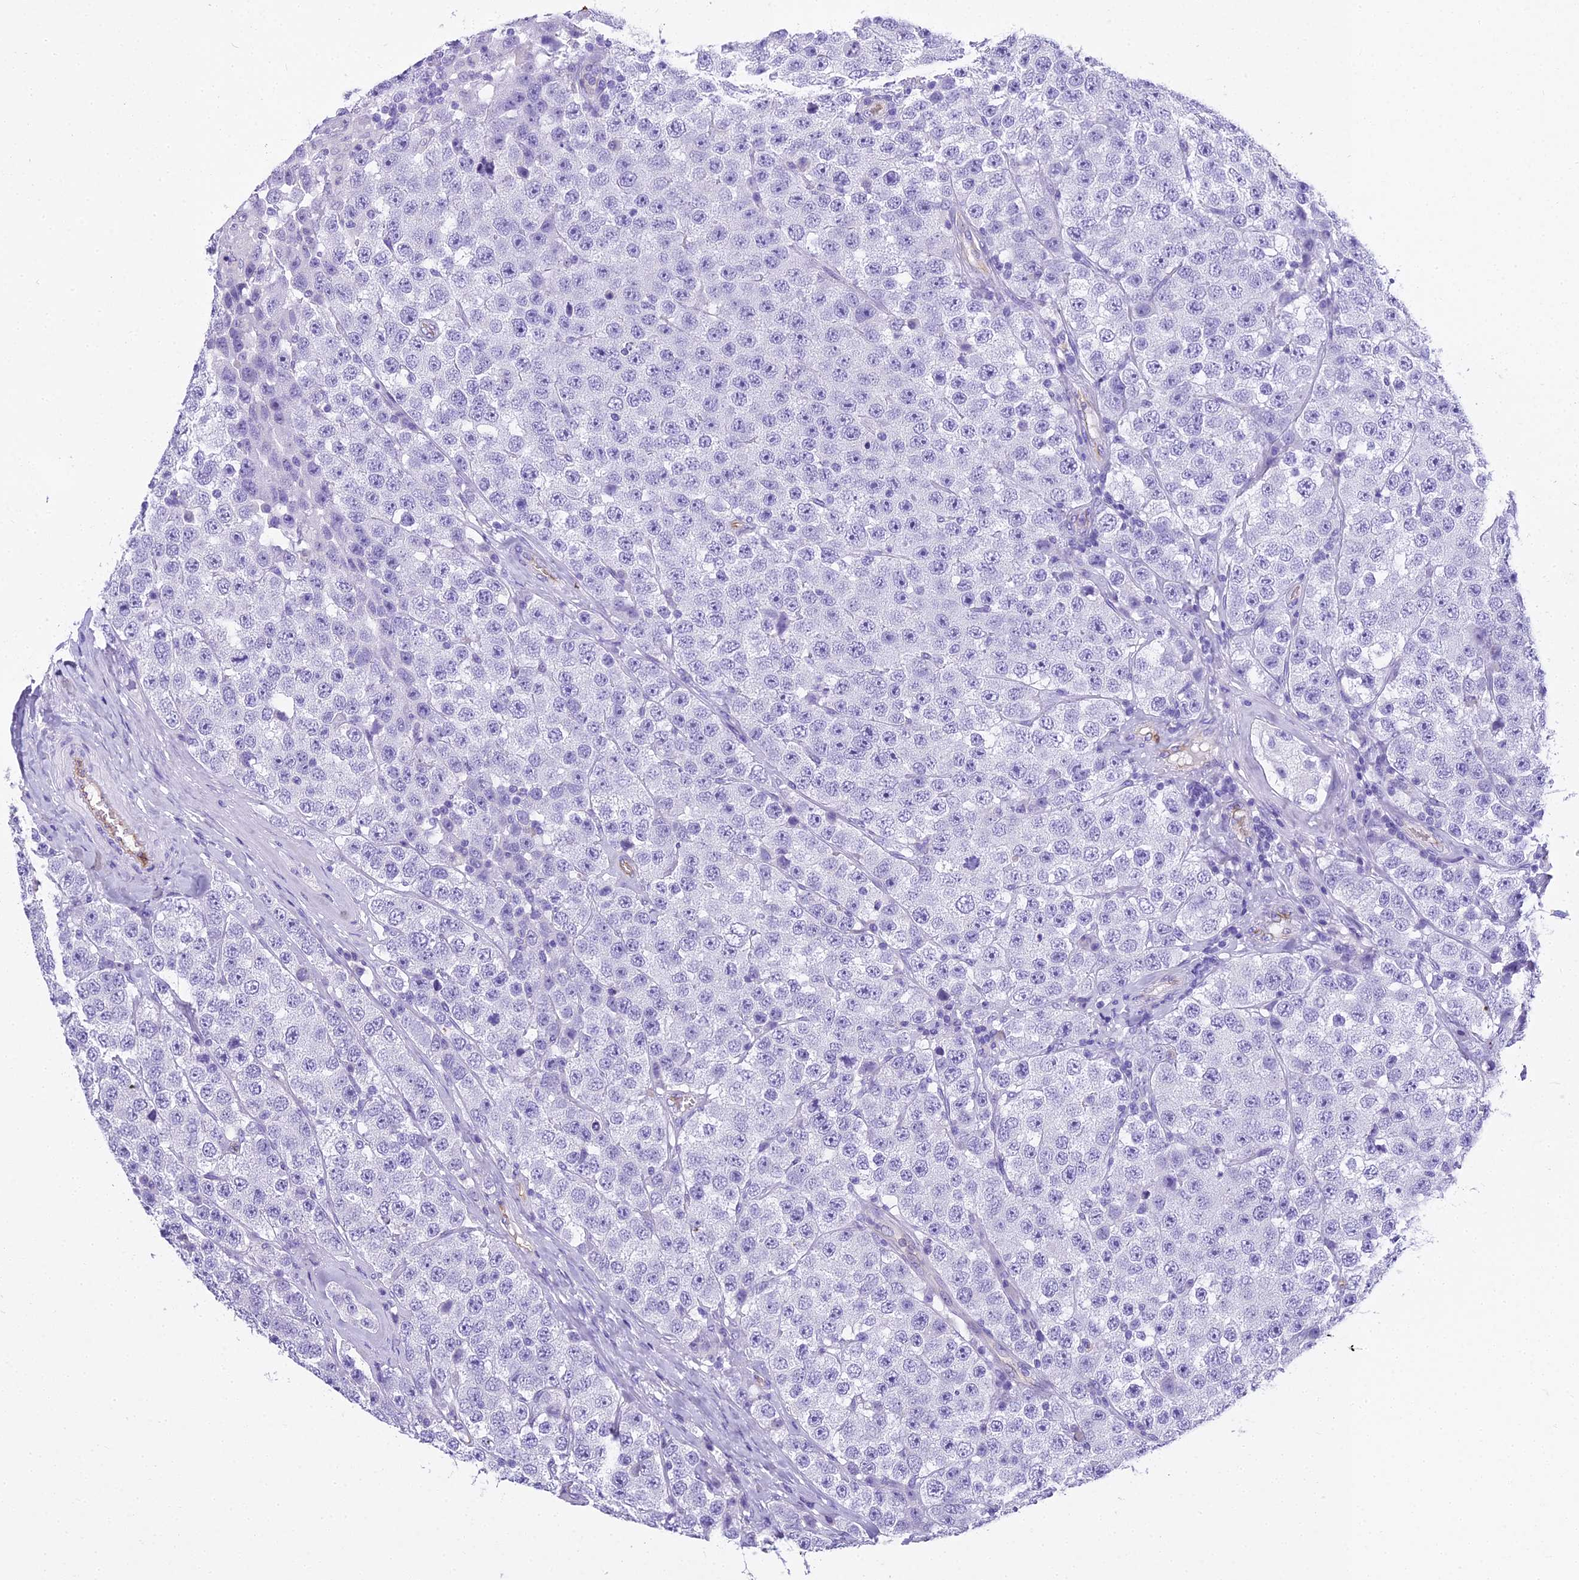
{"staining": {"intensity": "negative", "quantity": "none", "location": "none"}, "tissue": "testis cancer", "cell_type": "Tumor cells", "image_type": "cancer", "snomed": [{"axis": "morphology", "description": "Seminoma, NOS"}, {"axis": "topography", "description": "Testis"}], "caption": "Image shows no significant protein expression in tumor cells of testis cancer.", "gene": "NINJ1", "patient": {"sex": "male", "age": 28}}